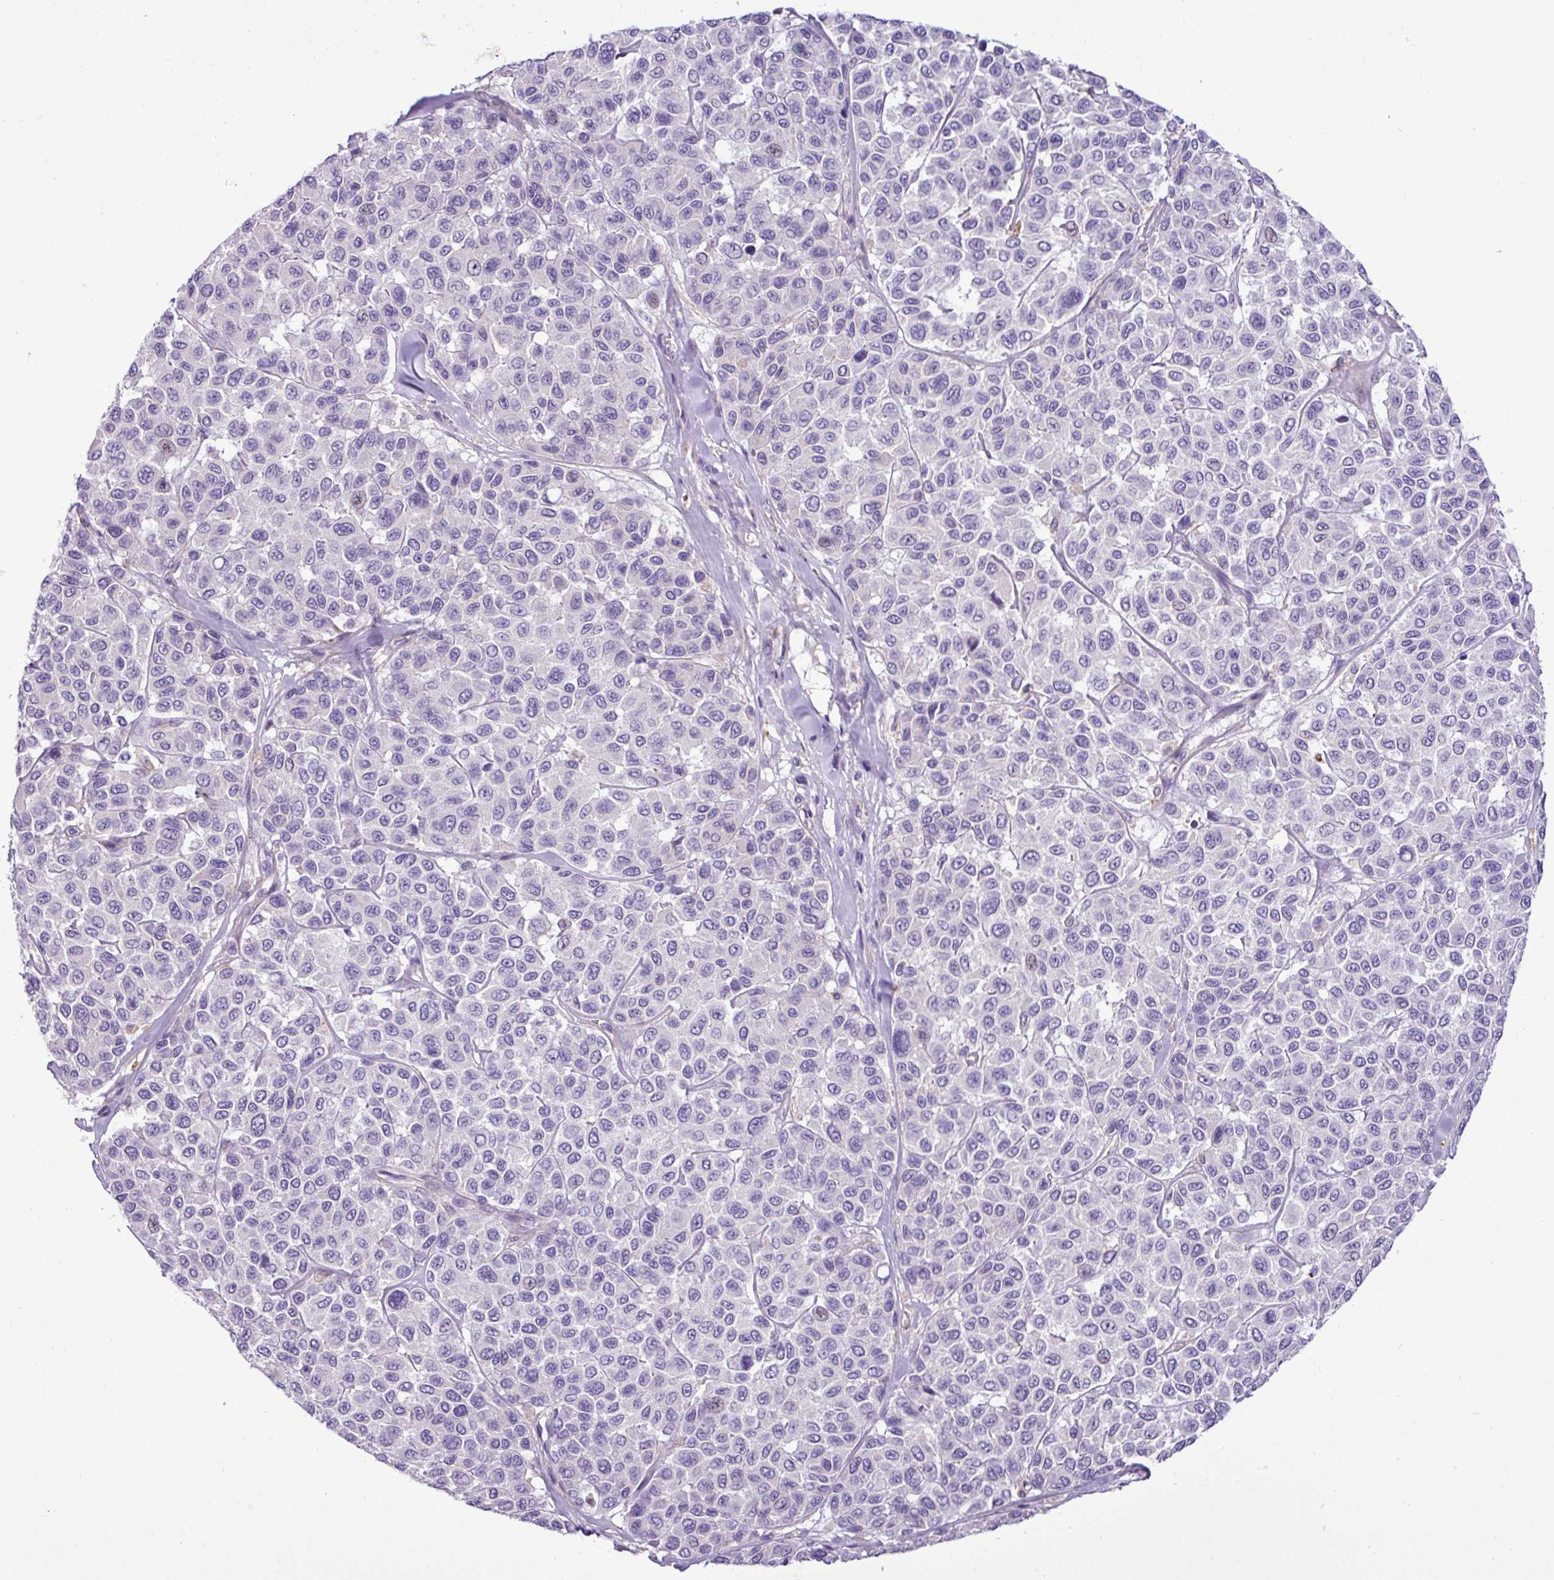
{"staining": {"intensity": "negative", "quantity": "none", "location": "none"}, "tissue": "melanoma", "cell_type": "Tumor cells", "image_type": "cancer", "snomed": [{"axis": "morphology", "description": "Malignant melanoma, NOS"}, {"axis": "topography", "description": "Skin"}], "caption": "Tumor cells are negative for brown protein staining in melanoma.", "gene": "C11orf91", "patient": {"sex": "female", "age": 66}}